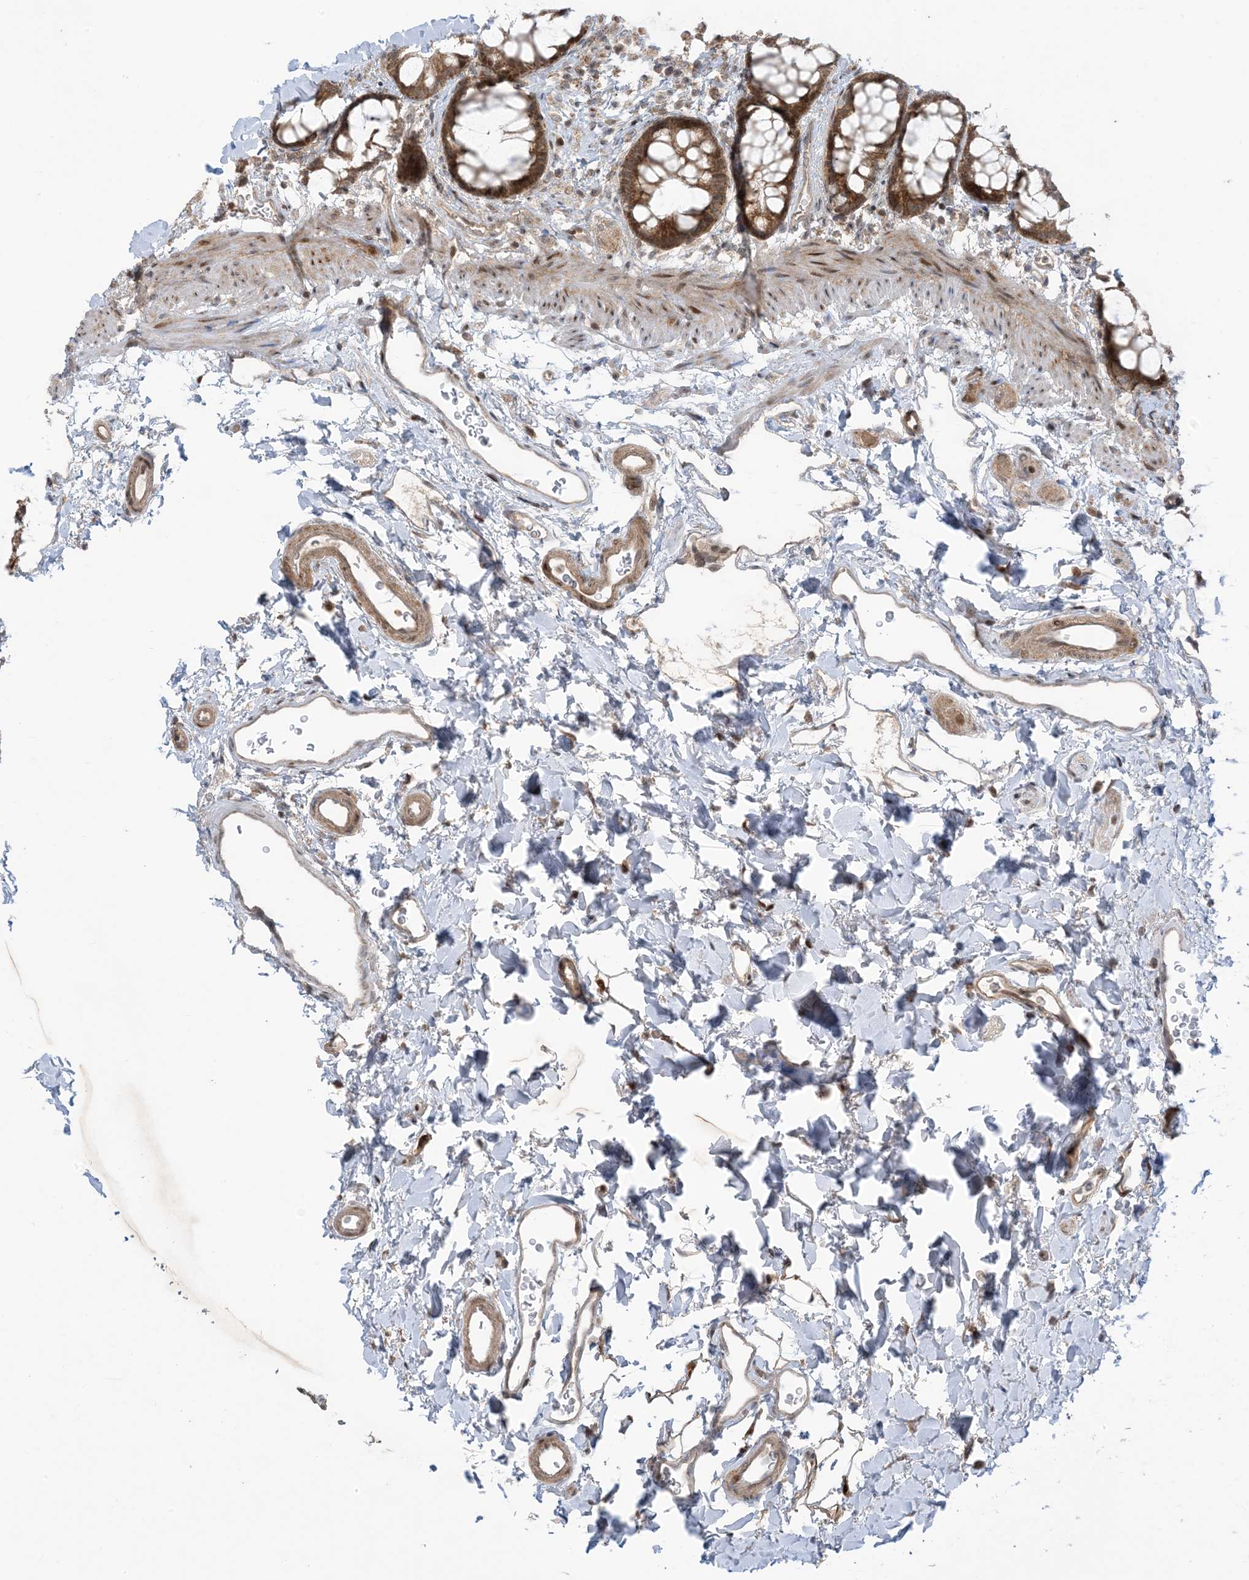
{"staining": {"intensity": "moderate", "quantity": ">75%", "location": "cytoplasmic/membranous"}, "tissue": "rectum", "cell_type": "Glandular cells", "image_type": "normal", "snomed": [{"axis": "morphology", "description": "Normal tissue, NOS"}, {"axis": "topography", "description": "Rectum"}], "caption": "Immunohistochemical staining of normal human rectum displays moderate cytoplasmic/membranous protein staining in approximately >75% of glandular cells.", "gene": "PHLDB2", "patient": {"sex": "female", "age": 65}}